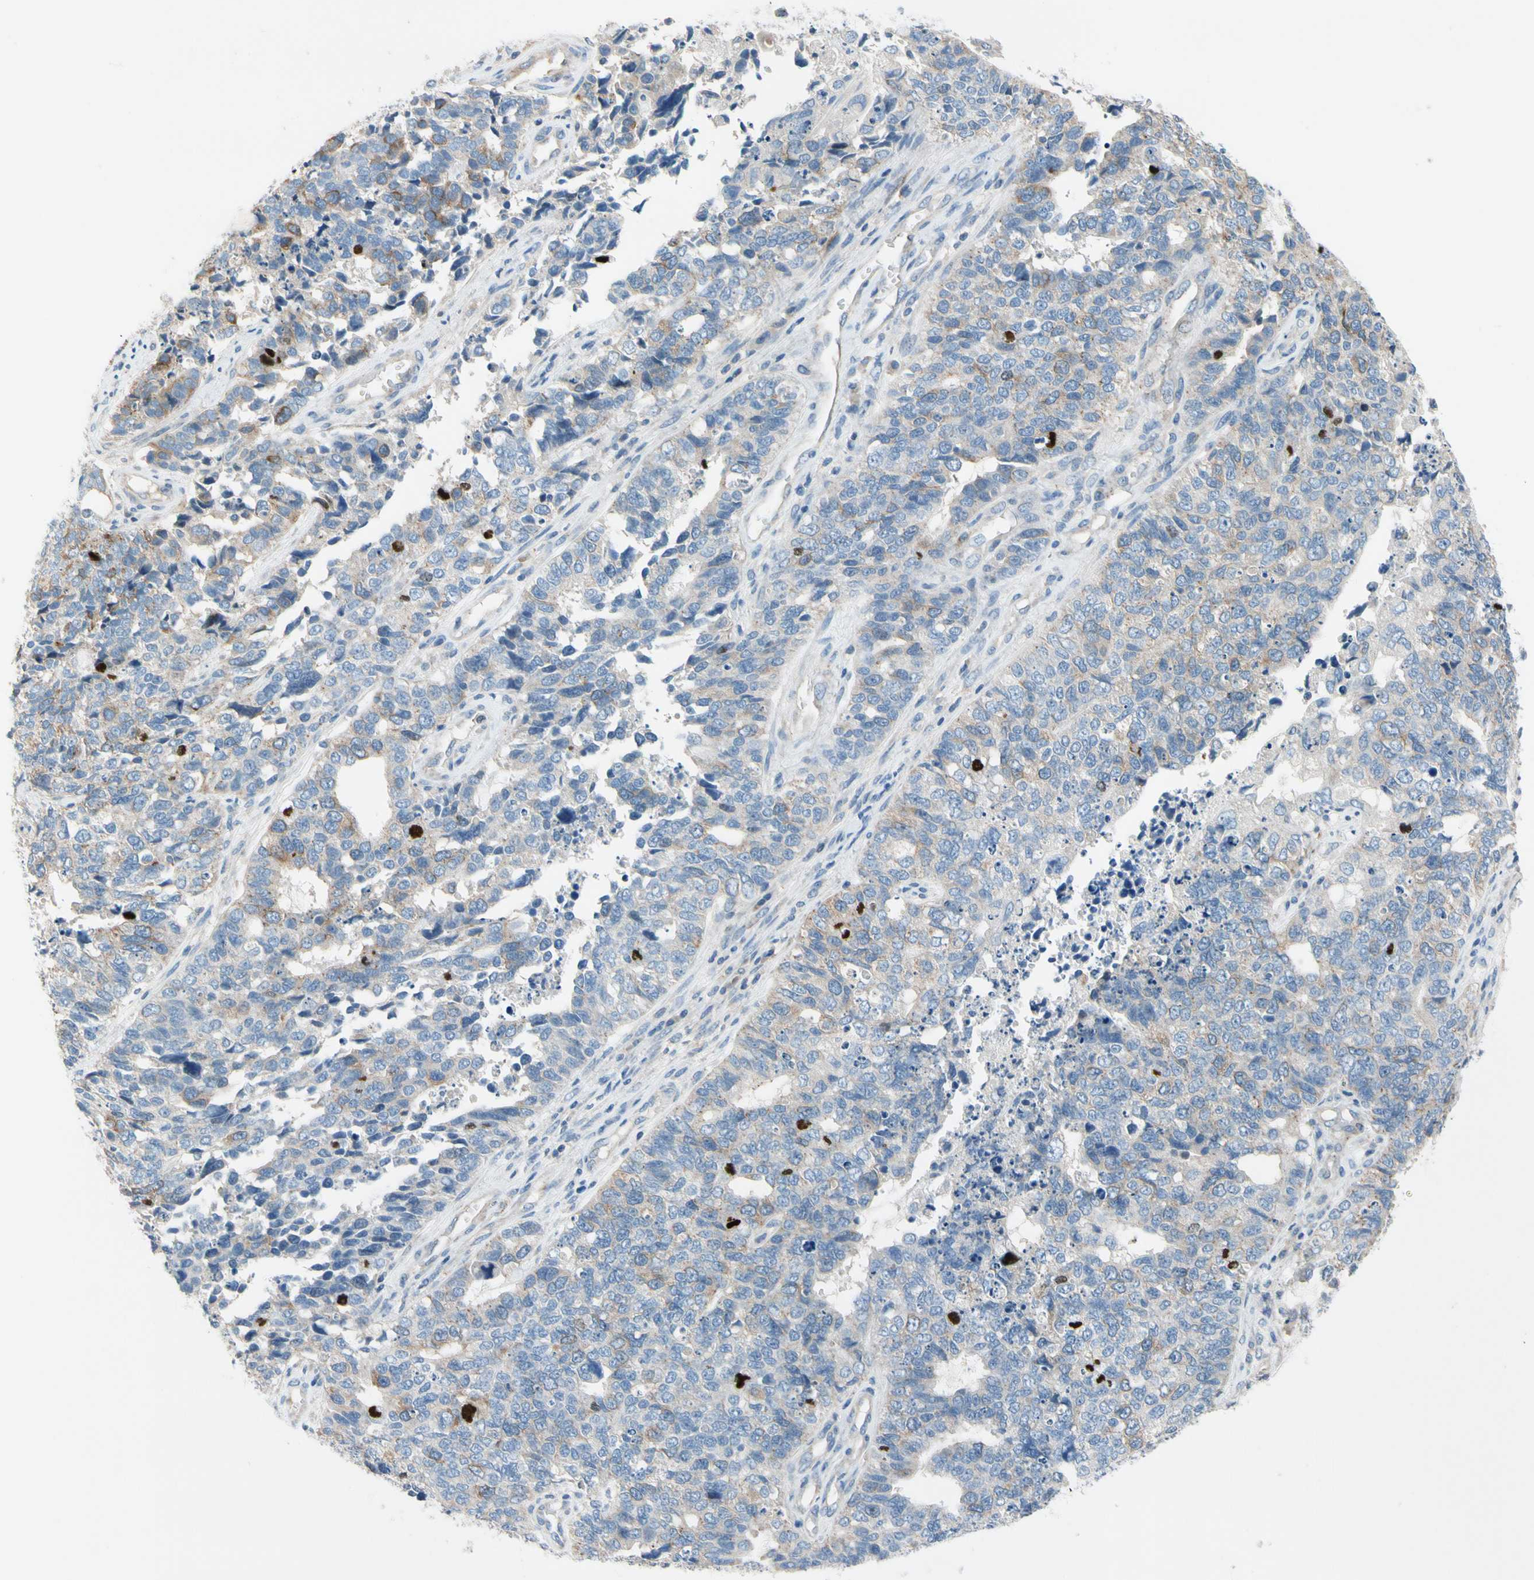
{"staining": {"intensity": "weak", "quantity": "25%-75%", "location": "cytoplasmic/membranous"}, "tissue": "cervical cancer", "cell_type": "Tumor cells", "image_type": "cancer", "snomed": [{"axis": "morphology", "description": "Squamous cell carcinoma, NOS"}, {"axis": "topography", "description": "Cervix"}], "caption": "Tumor cells exhibit low levels of weak cytoplasmic/membranous expression in about 25%-75% of cells in cervical cancer (squamous cell carcinoma). Using DAB (brown) and hematoxylin (blue) stains, captured at high magnification using brightfield microscopy.", "gene": "CKAP2", "patient": {"sex": "female", "age": 63}}